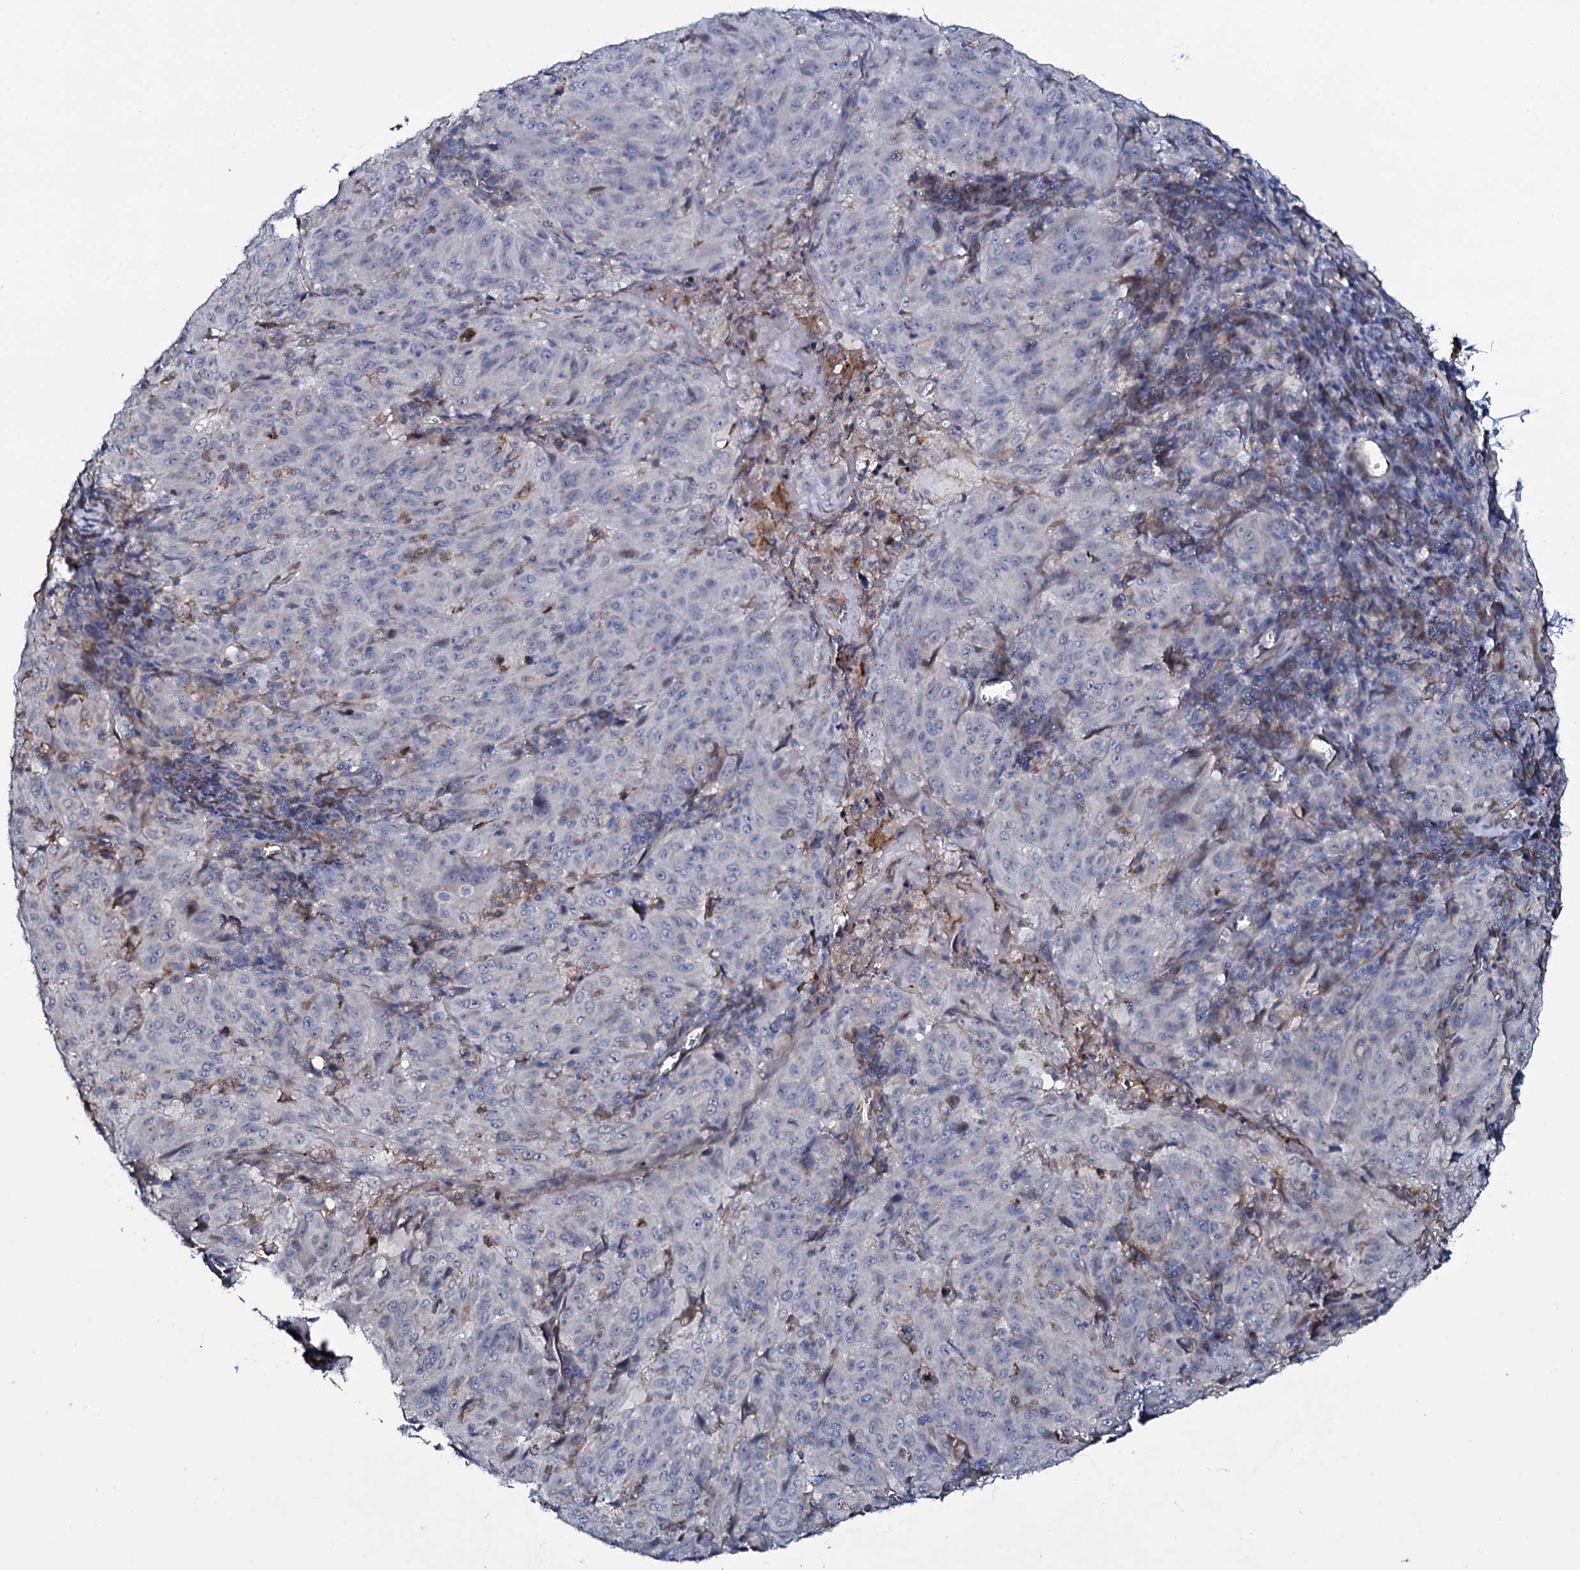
{"staining": {"intensity": "negative", "quantity": "none", "location": "none"}, "tissue": "pancreatic cancer", "cell_type": "Tumor cells", "image_type": "cancer", "snomed": [{"axis": "morphology", "description": "Adenocarcinoma, NOS"}, {"axis": "topography", "description": "Pancreas"}], "caption": "A micrograph of human pancreatic adenocarcinoma is negative for staining in tumor cells.", "gene": "TTC23", "patient": {"sex": "male", "age": 63}}